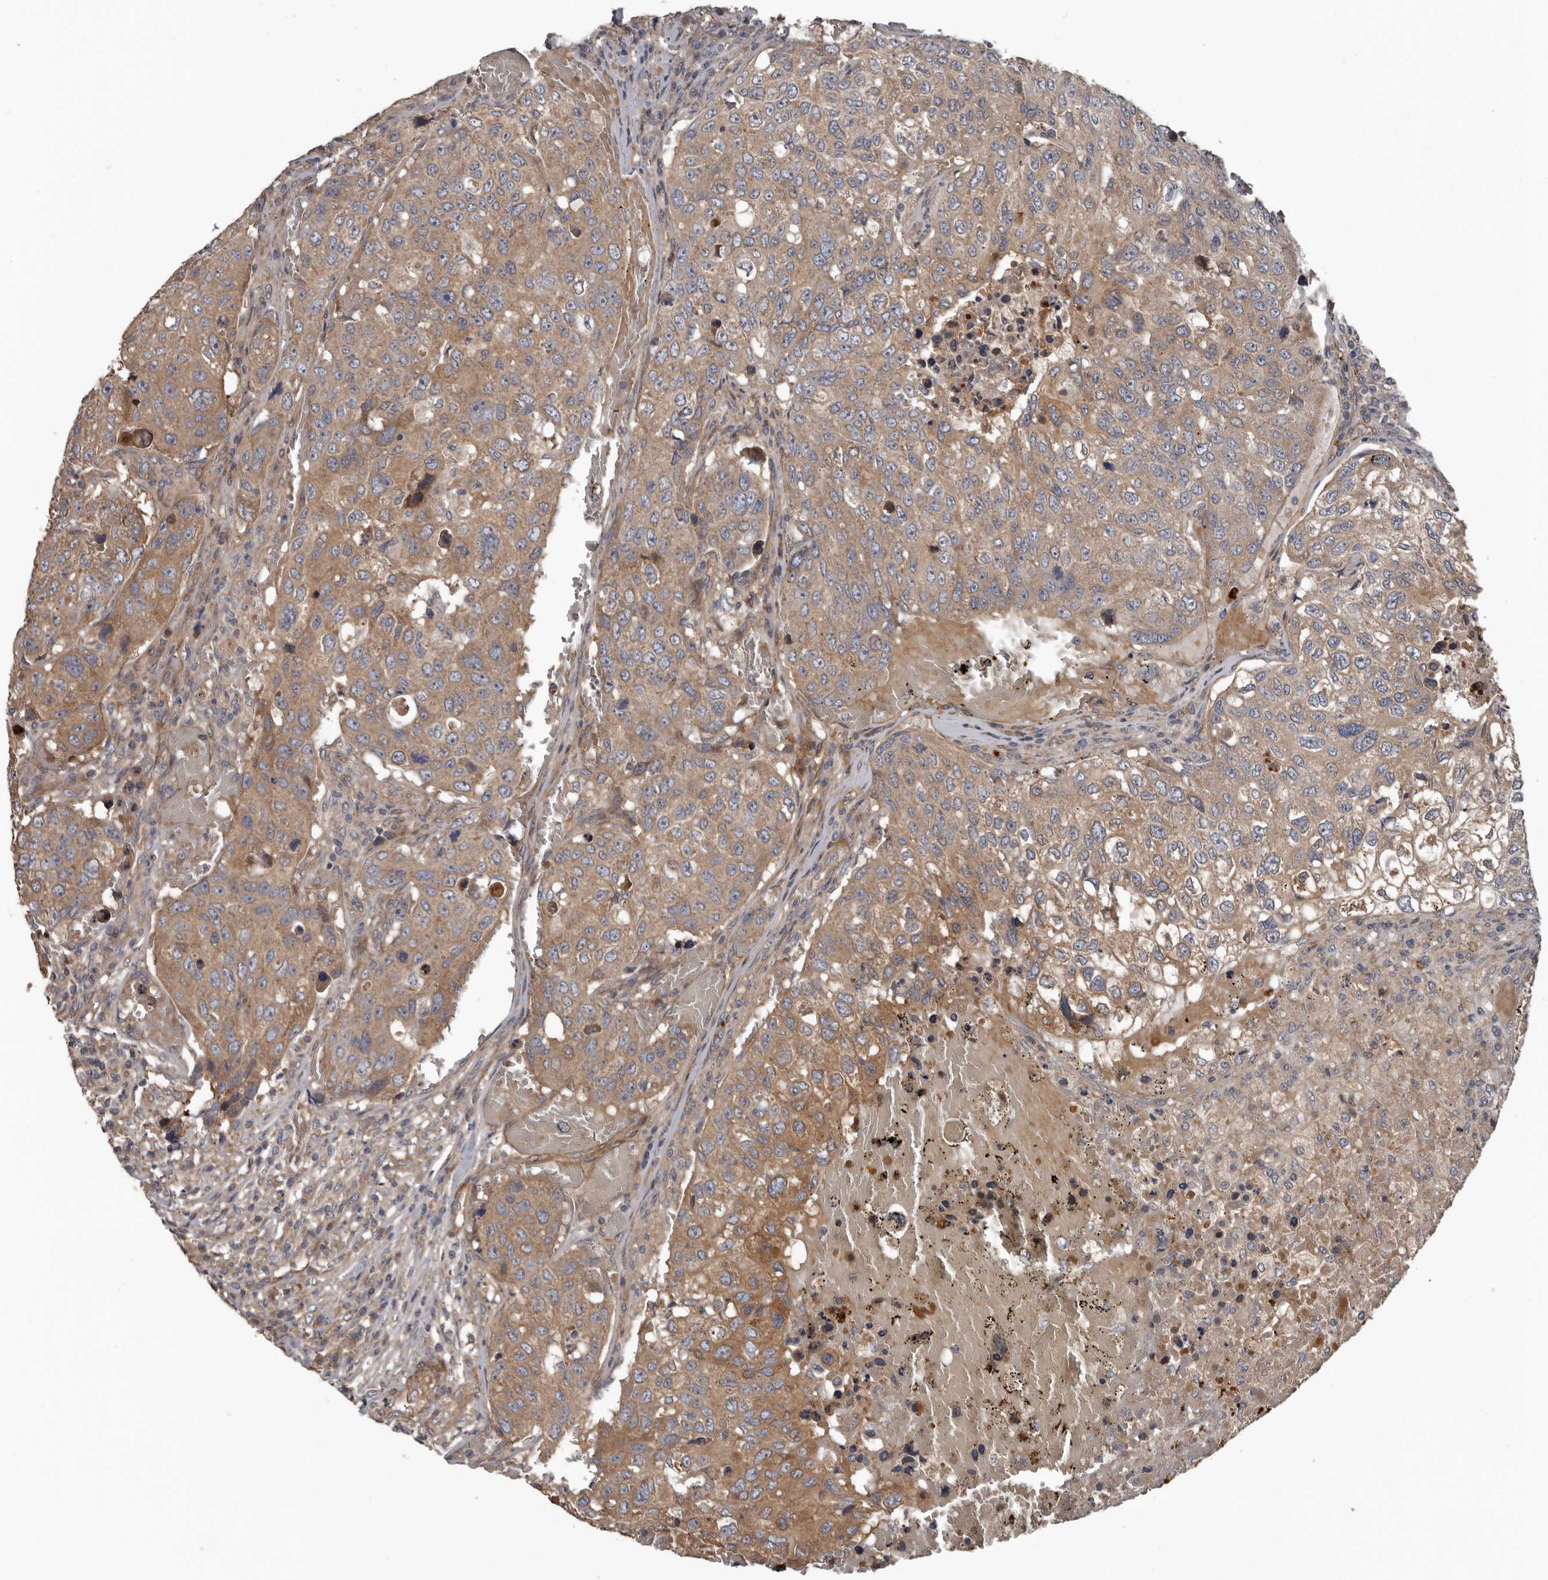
{"staining": {"intensity": "moderate", "quantity": ">75%", "location": "cytoplasmic/membranous"}, "tissue": "urothelial cancer", "cell_type": "Tumor cells", "image_type": "cancer", "snomed": [{"axis": "morphology", "description": "Urothelial carcinoma, High grade"}, {"axis": "topography", "description": "Lymph node"}, {"axis": "topography", "description": "Urinary bladder"}], "caption": "Protein staining reveals moderate cytoplasmic/membranous positivity in about >75% of tumor cells in urothelial carcinoma (high-grade). (IHC, brightfield microscopy, high magnification).", "gene": "ARHGEF5", "patient": {"sex": "male", "age": 51}}